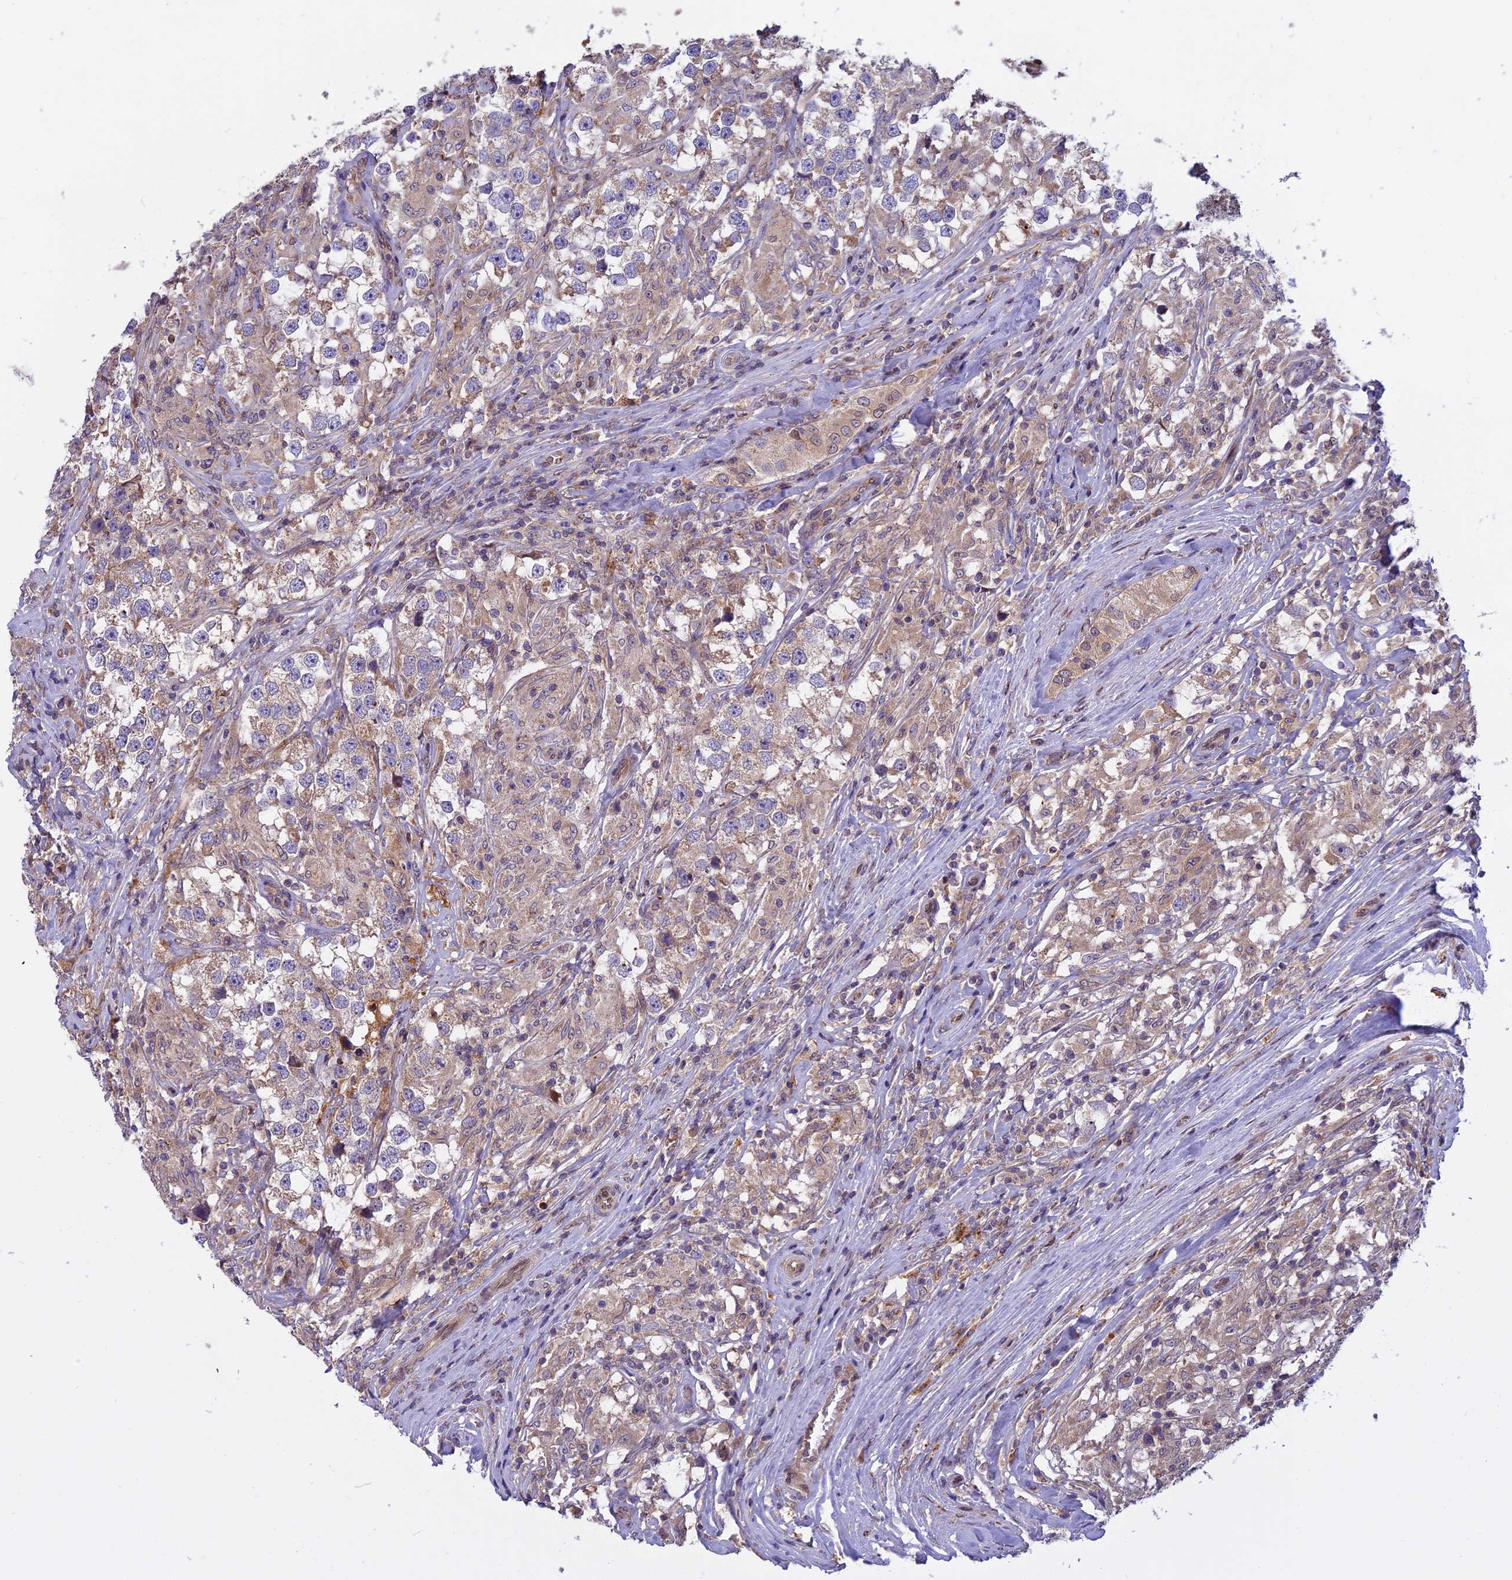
{"staining": {"intensity": "weak", "quantity": "25%-75%", "location": "cytoplasmic/membranous"}, "tissue": "testis cancer", "cell_type": "Tumor cells", "image_type": "cancer", "snomed": [{"axis": "morphology", "description": "Seminoma, NOS"}, {"axis": "topography", "description": "Testis"}], "caption": "Testis seminoma stained with immunohistochemistry shows weak cytoplasmic/membranous expression in approximately 25%-75% of tumor cells.", "gene": "CHMP2A", "patient": {"sex": "male", "age": 46}}